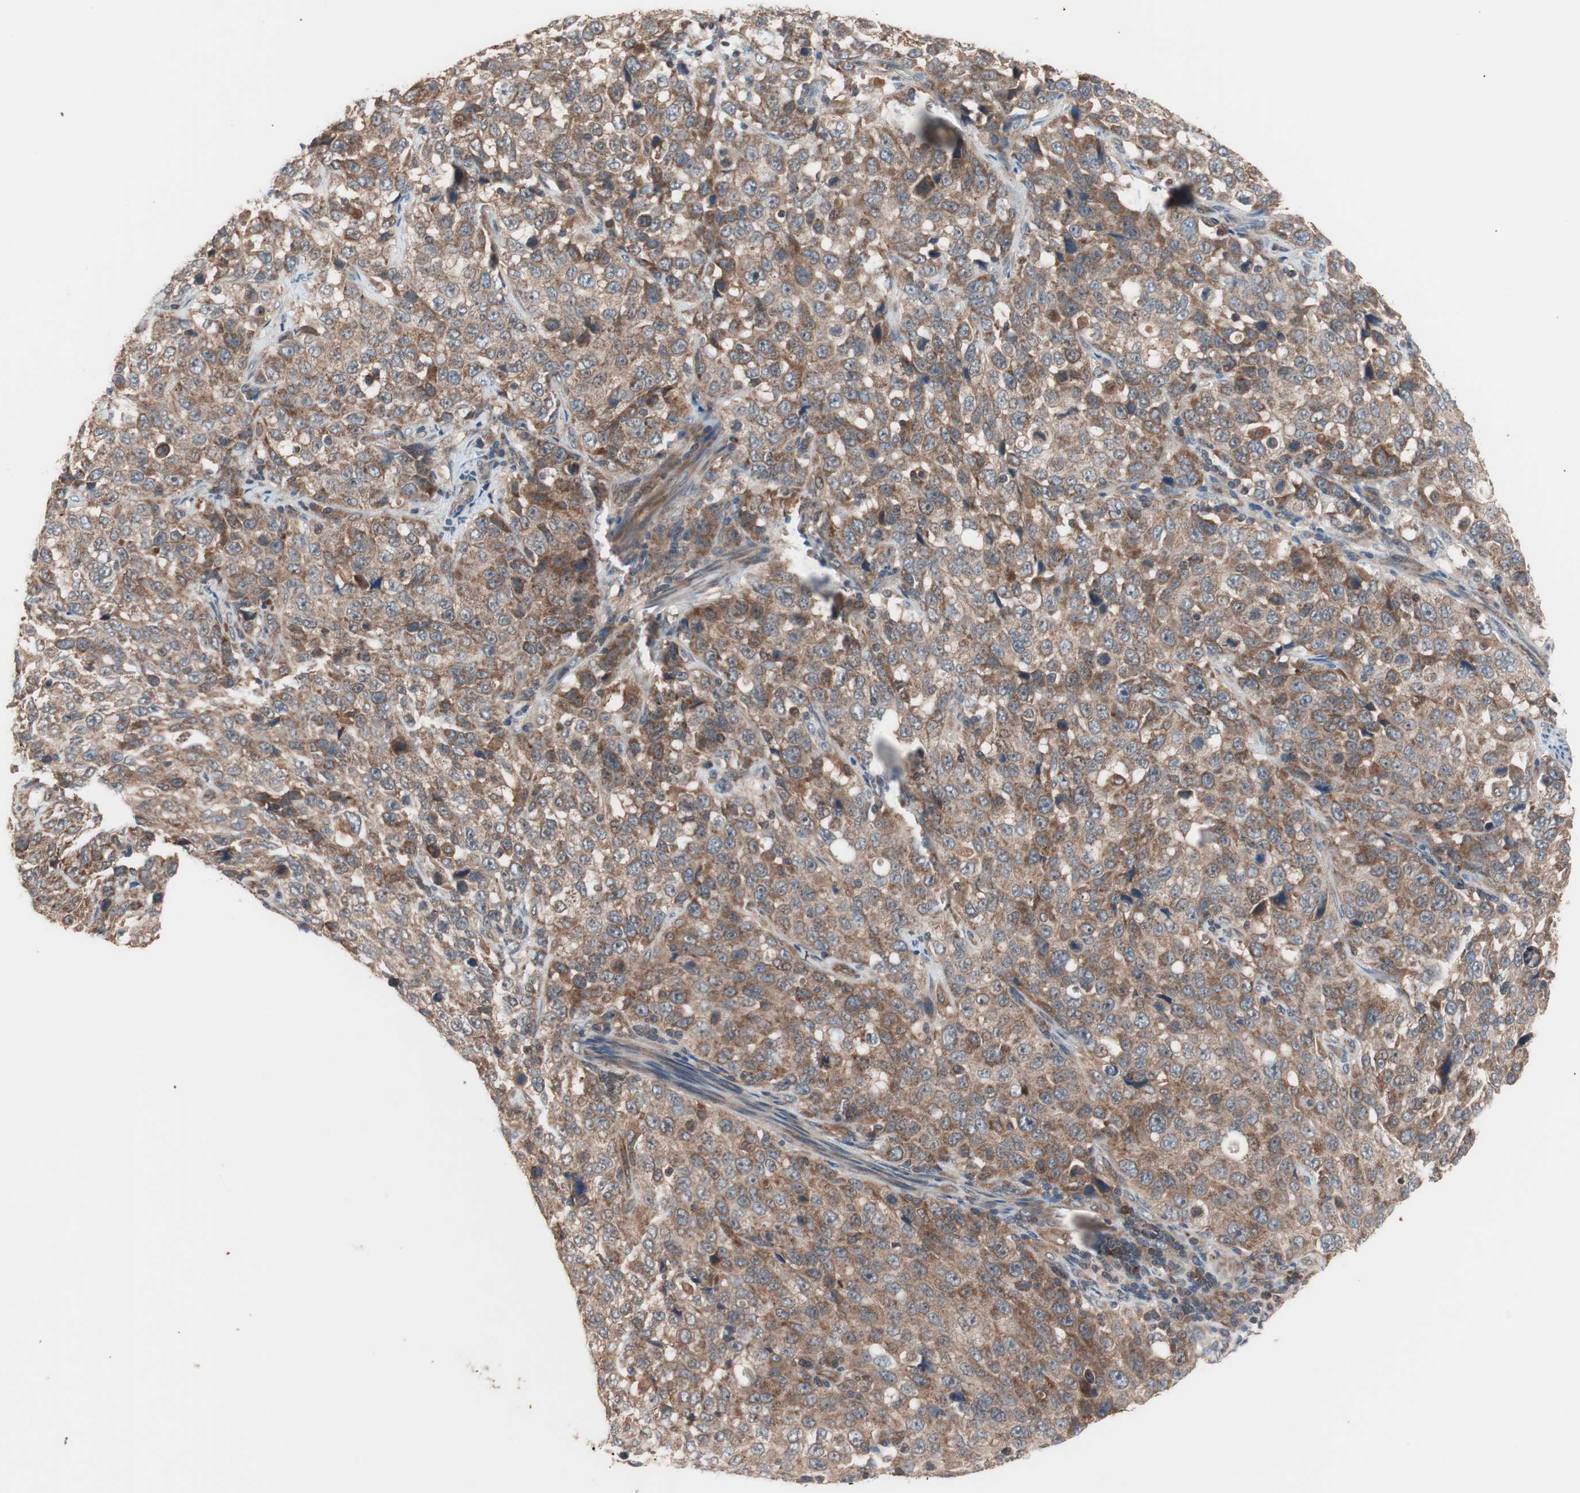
{"staining": {"intensity": "moderate", "quantity": ">75%", "location": "cytoplasmic/membranous"}, "tissue": "stomach cancer", "cell_type": "Tumor cells", "image_type": "cancer", "snomed": [{"axis": "morphology", "description": "Normal tissue, NOS"}, {"axis": "morphology", "description": "Adenocarcinoma, NOS"}, {"axis": "topography", "description": "Stomach"}], "caption": "Immunohistochemical staining of stomach cancer demonstrates moderate cytoplasmic/membranous protein staining in approximately >75% of tumor cells. The protein is stained brown, and the nuclei are stained in blue (DAB IHC with brightfield microscopy, high magnification).", "gene": "HMBS", "patient": {"sex": "male", "age": 48}}